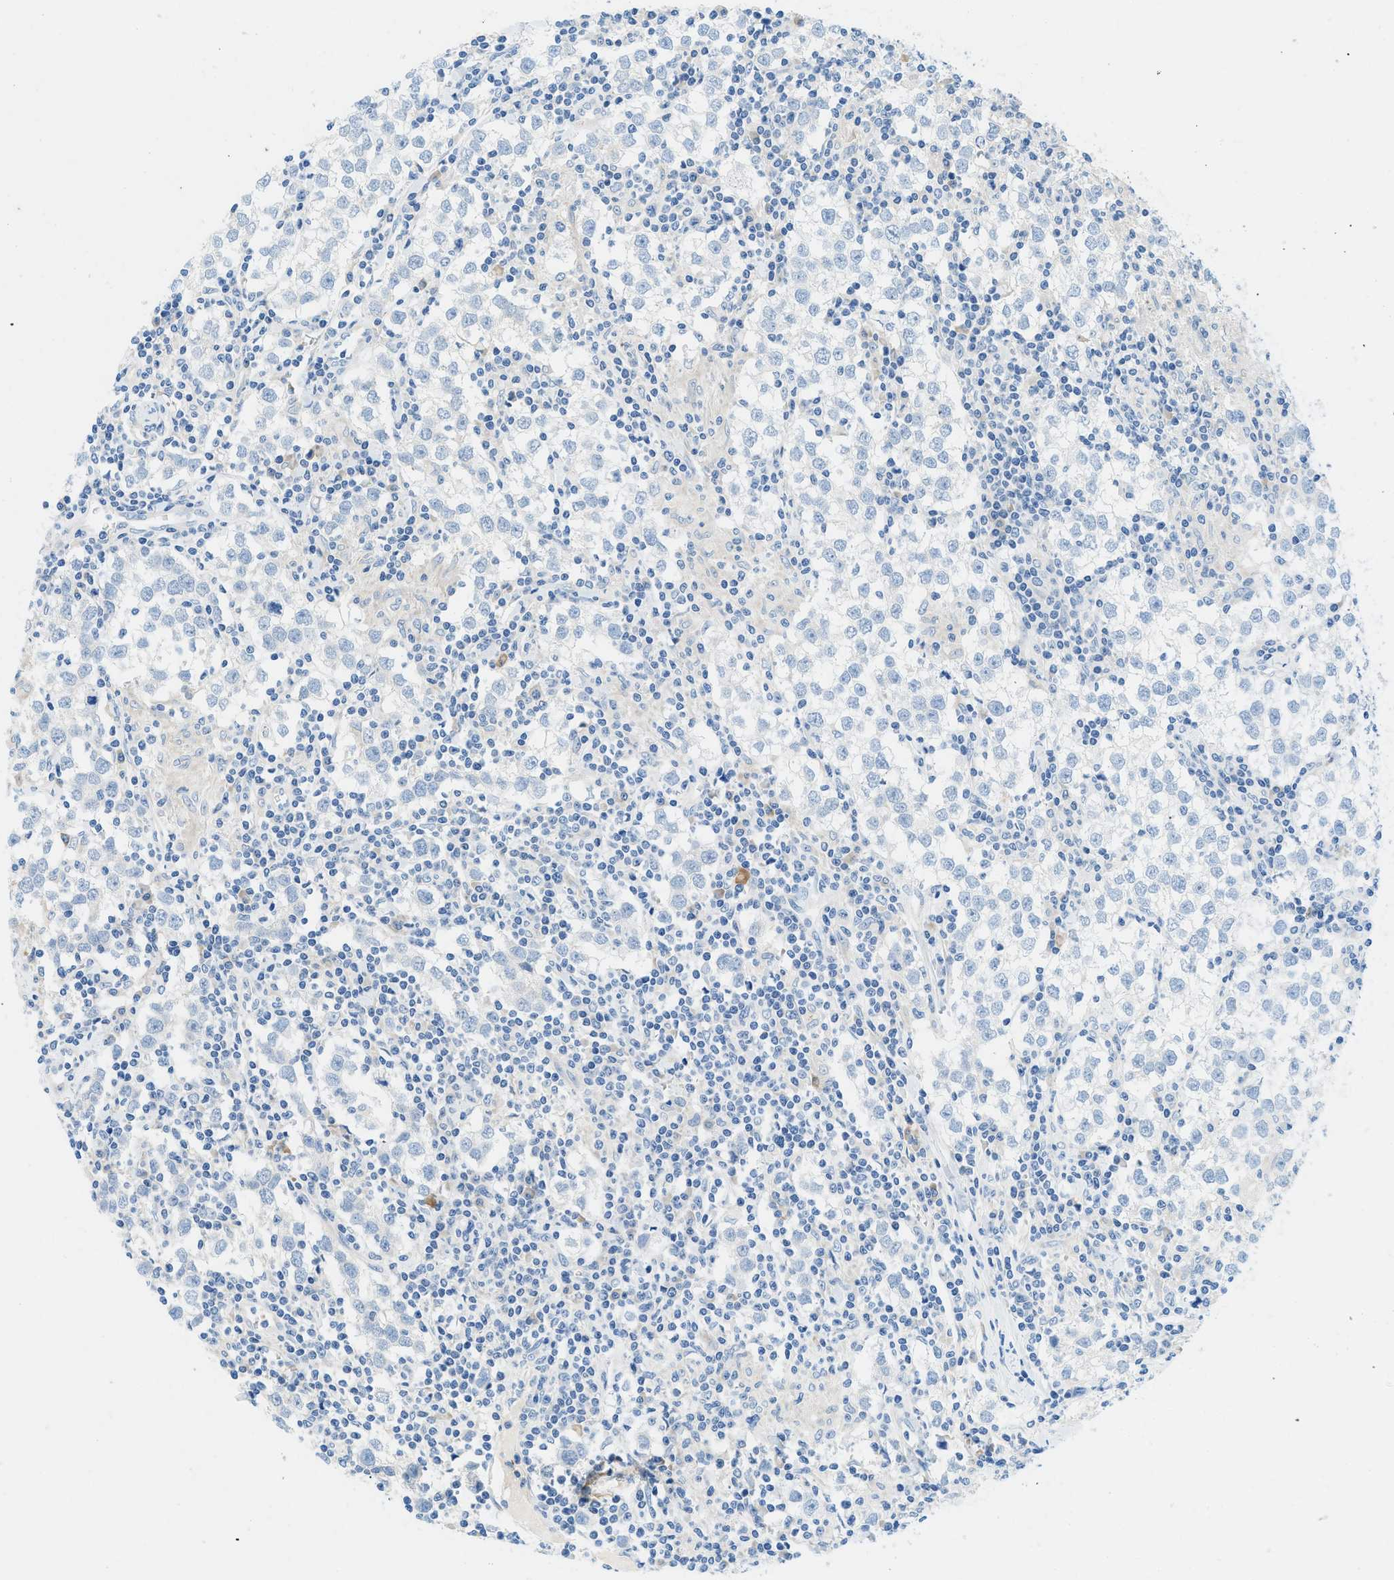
{"staining": {"intensity": "negative", "quantity": "none", "location": "none"}, "tissue": "testis cancer", "cell_type": "Tumor cells", "image_type": "cancer", "snomed": [{"axis": "morphology", "description": "Seminoma, NOS"}, {"axis": "morphology", "description": "Carcinoma, Embryonal, NOS"}, {"axis": "topography", "description": "Testis"}], "caption": "Testis cancer (embryonal carcinoma) stained for a protein using IHC reveals no staining tumor cells.", "gene": "ZNF831", "patient": {"sex": "male", "age": 36}}